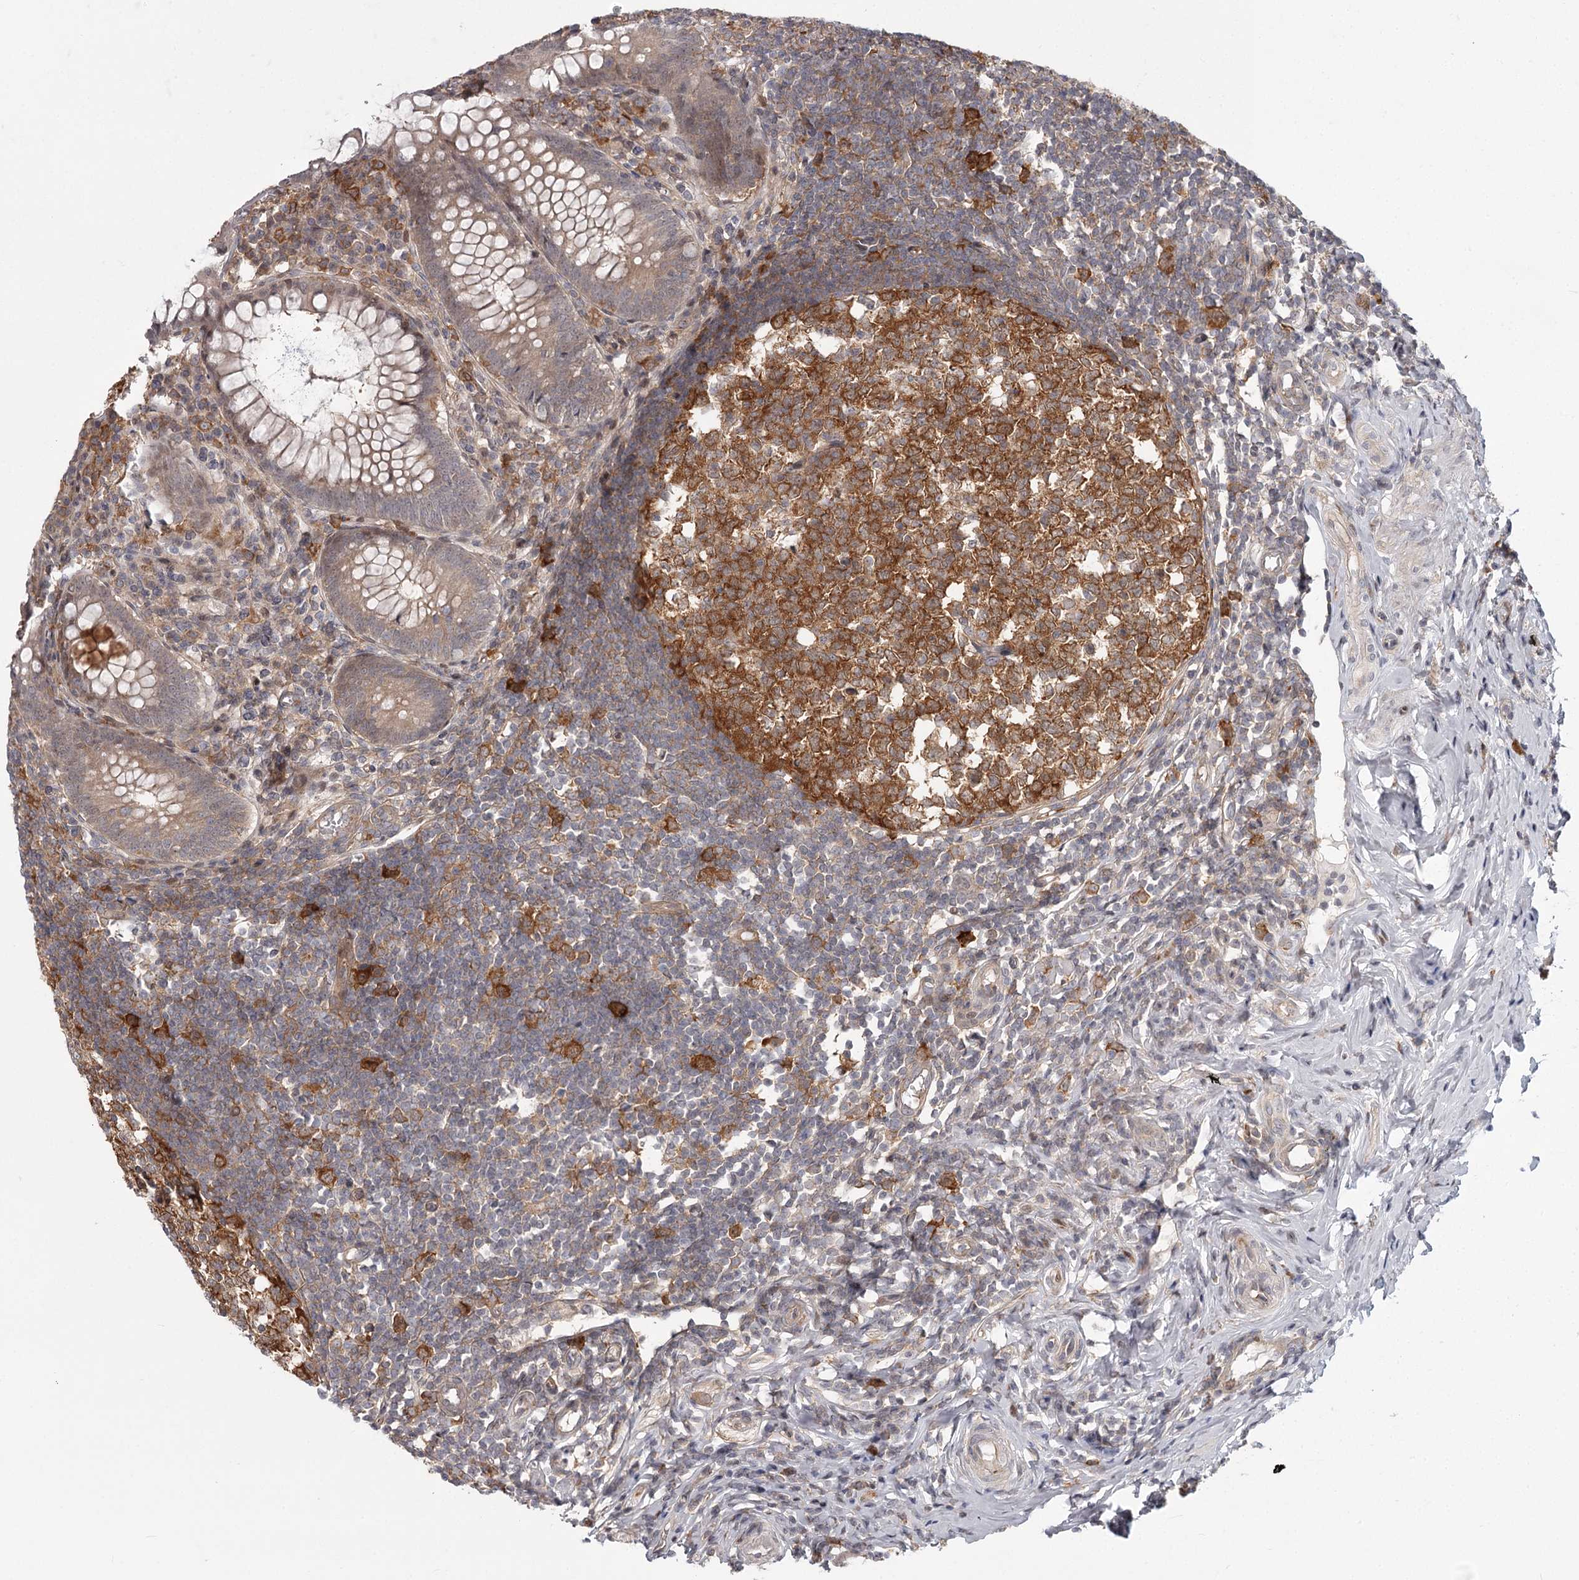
{"staining": {"intensity": "weak", "quantity": "25%-75%", "location": "cytoplasmic/membranous"}, "tissue": "appendix", "cell_type": "Glandular cells", "image_type": "normal", "snomed": [{"axis": "morphology", "description": "Normal tissue, NOS"}, {"axis": "topography", "description": "Appendix"}], "caption": "The photomicrograph displays staining of benign appendix, revealing weak cytoplasmic/membranous protein staining (brown color) within glandular cells. The protein of interest is stained brown, and the nuclei are stained in blue (DAB IHC with brightfield microscopy, high magnification).", "gene": "CCNG2", "patient": {"sex": "female", "age": 33}}